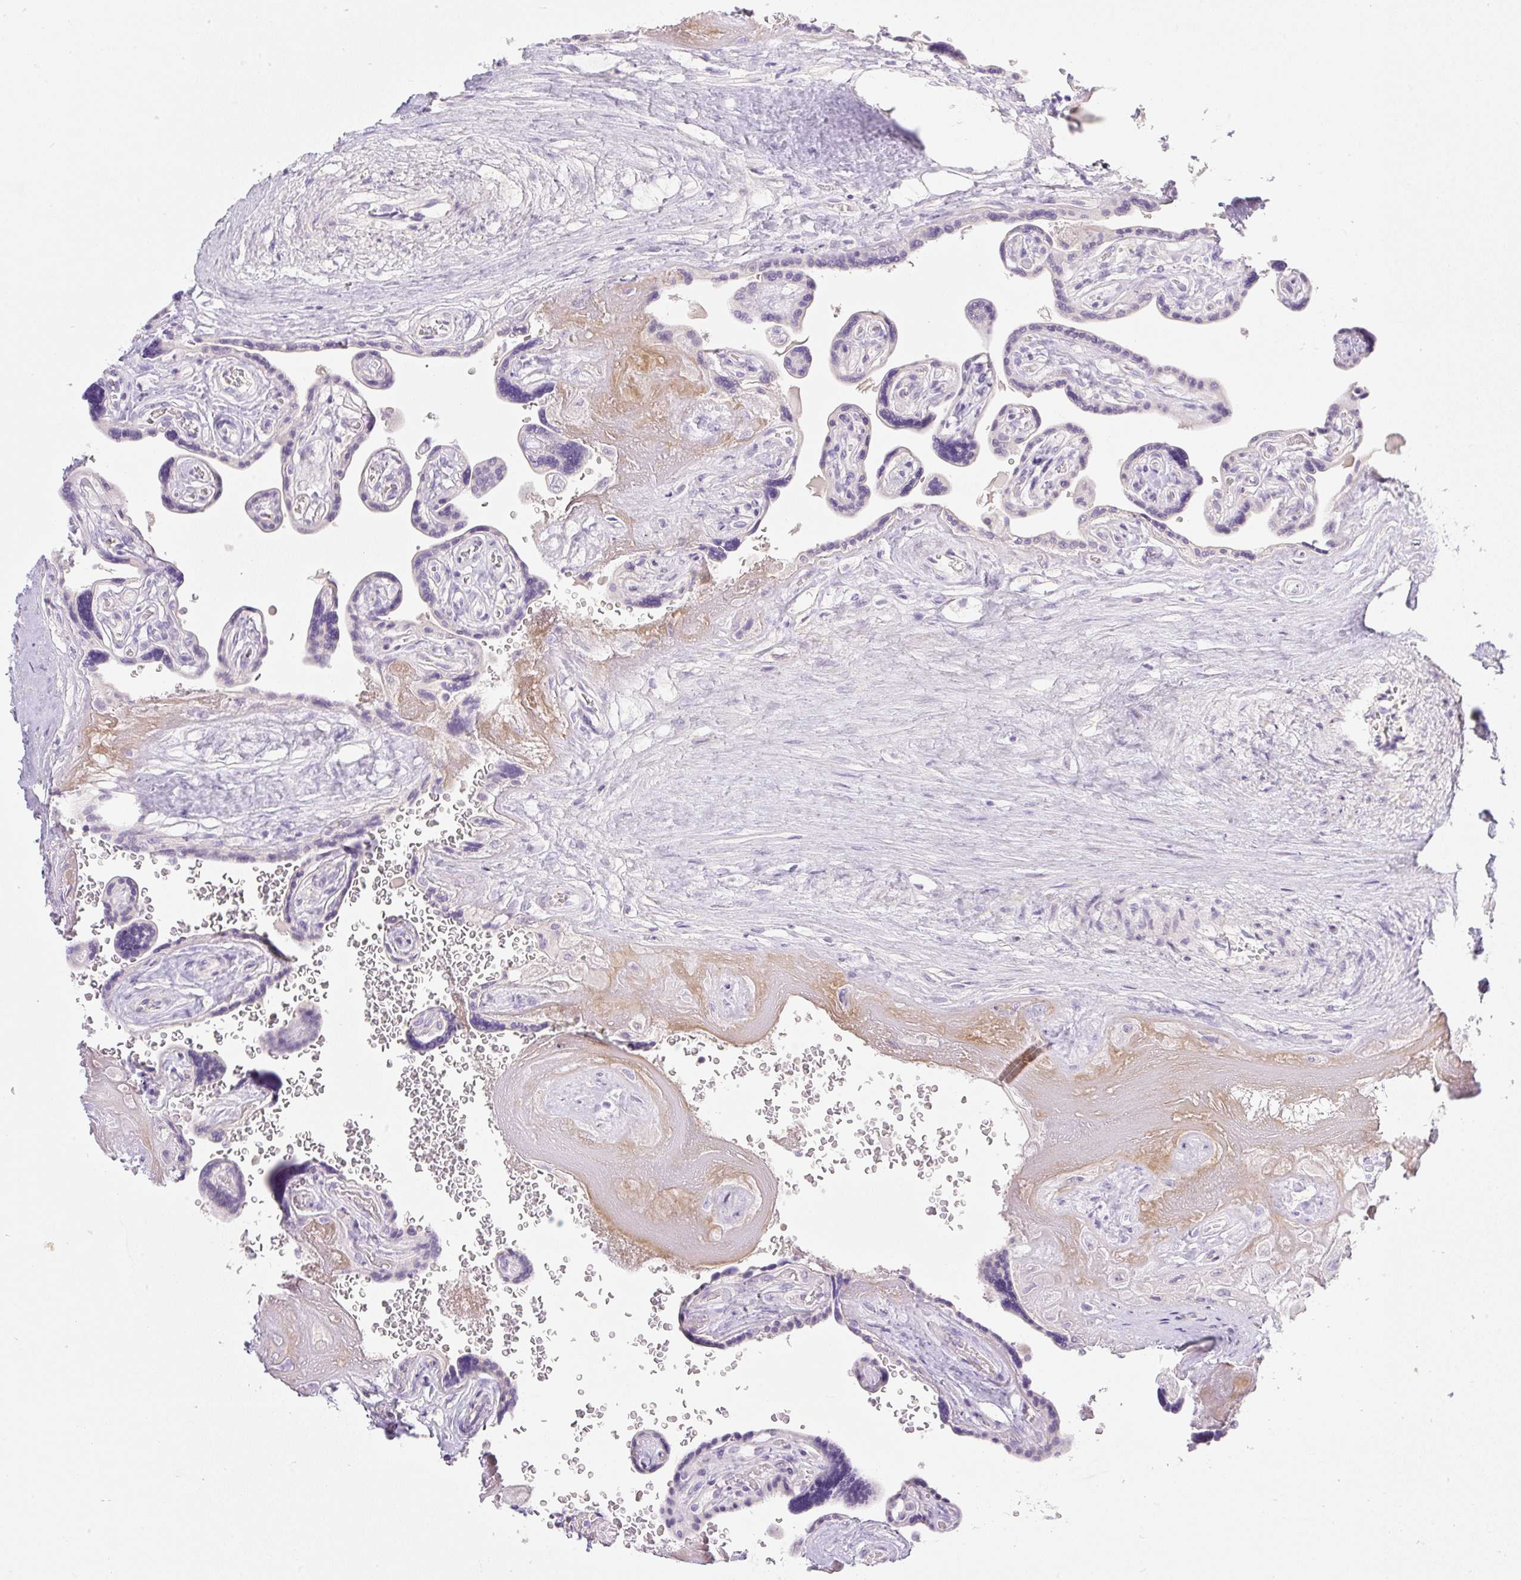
{"staining": {"intensity": "negative", "quantity": "none", "location": "none"}, "tissue": "placenta", "cell_type": "Trophoblastic cells", "image_type": "normal", "snomed": [{"axis": "morphology", "description": "Normal tissue, NOS"}, {"axis": "topography", "description": "Placenta"}], "caption": "High power microscopy histopathology image of an immunohistochemistry (IHC) image of benign placenta, revealing no significant positivity in trophoblastic cells. (DAB (3,3'-diaminobenzidine) immunohistochemistry, high magnification).", "gene": "MIA2", "patient": {"sex": "female", "age": 32}}